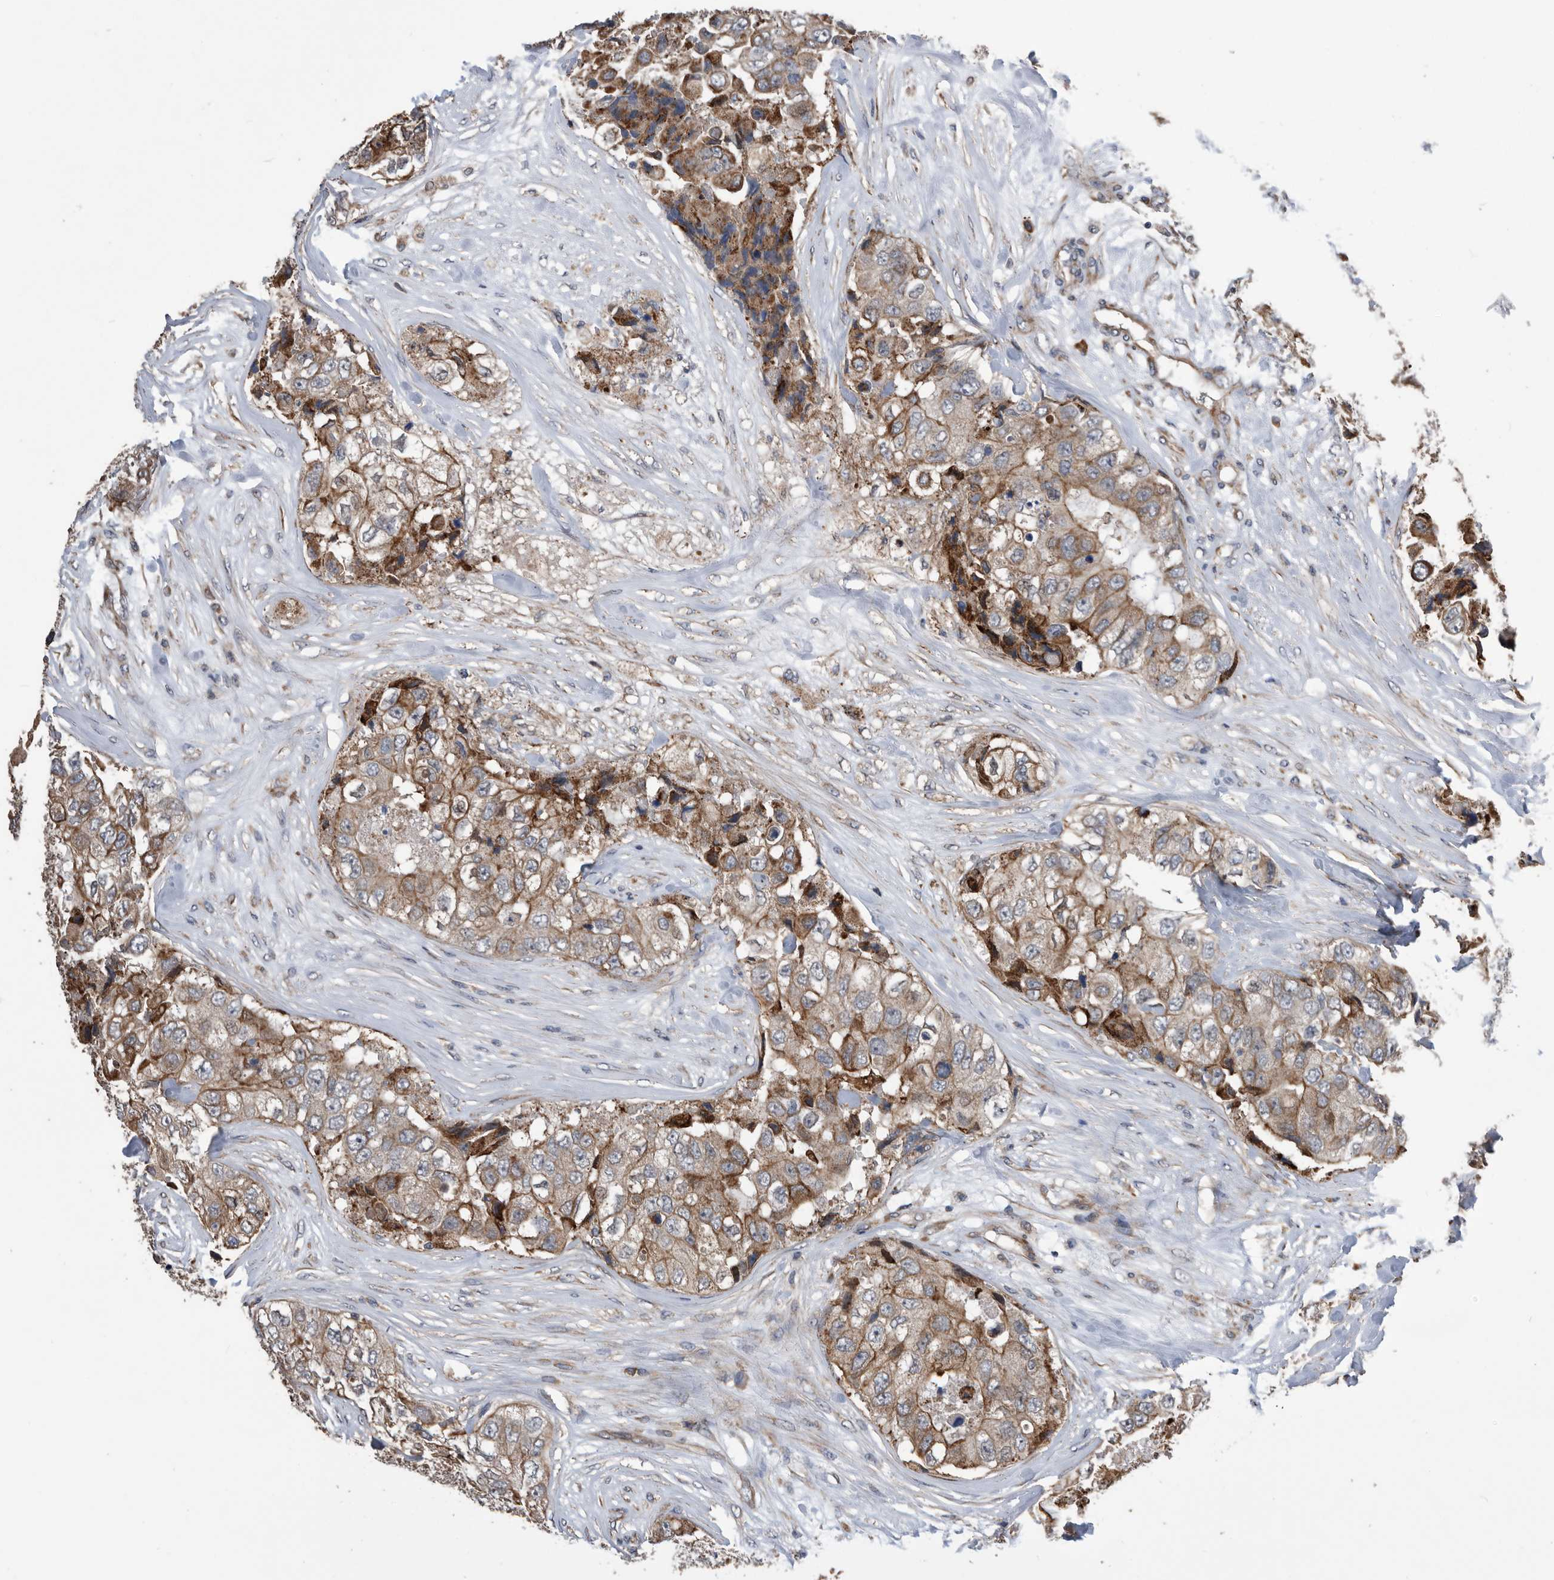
{"staining": {"intensity": "moderate", "quantity": "25%-75%", "location": "cytoplasmic/membranous"}, "tissue": "breast cancer", "cell_type": "Tumor cells", "image_type": "cancer", "snomed": [{"axis": "morphology", "description": "Duct carcinoma"}, {"axis": "topography", "description": "Breast"}], "caption": "A photomicrograph of breast infiltrating ductal carcinoma stained for a protein exhibits moderate cytoplasmic/membranous brown staining in tumor cells.", "gene": "SERINC2", "patient": {"sex": "female", "age": 62}}